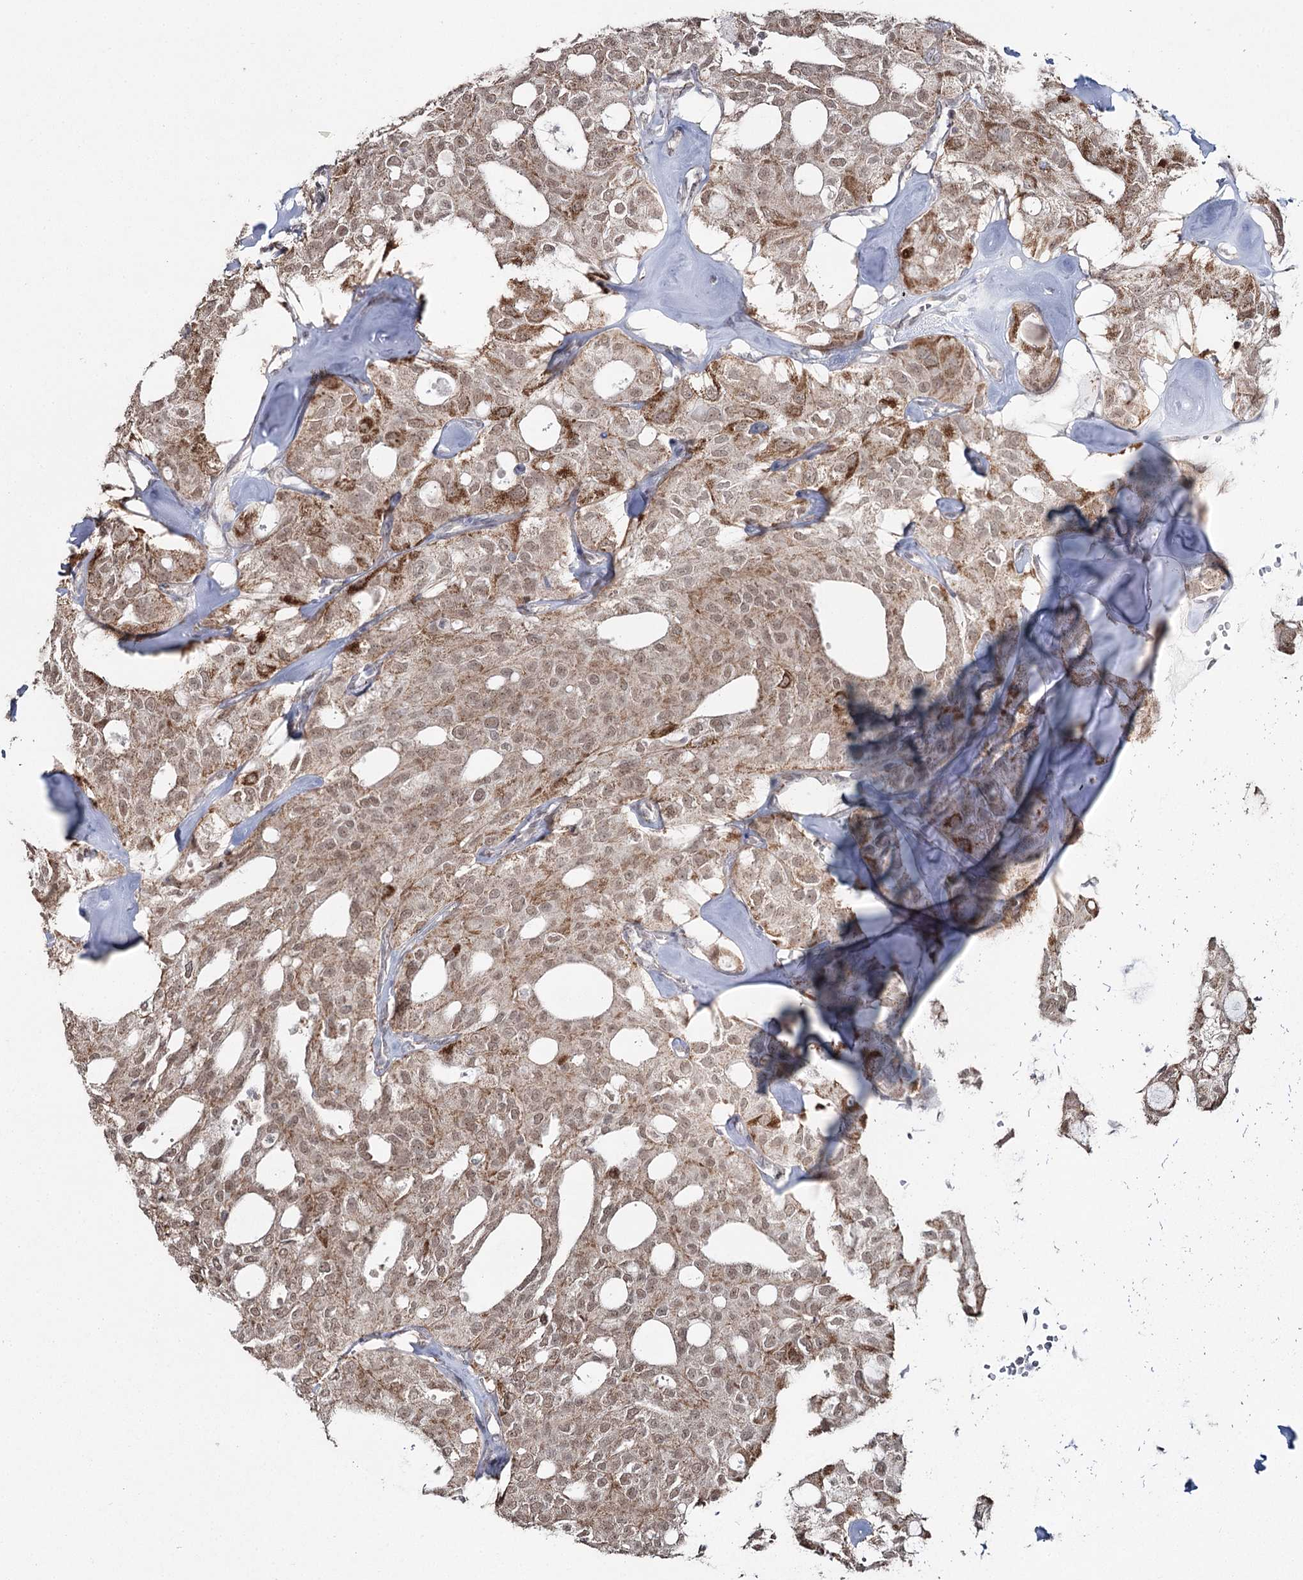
{"staining": {"intensity": "moderate", "quantity": ">75%", "location": "cytoplasmic/membranous,nuclear"}, "tissue": "thyroid cancer", "cell_type": "Tumor cells", "image_type": "cancer", "snomed": [{"axis": "morphology", "description": "Follicular adenoma carcinoma, NOS"}, {"axis": "topography", "description": "Thyroid gland"}], "caption": "A high-resolution histopathology image shows IHC staining of thyroid cancer (follicular adenoma carcinoma), which displays moderate cytoplasmic/membranous and nuclear staining in about >75% of tumor cells.", "gene": "PDHX", "patient": {"sex": "male", "age": 75}}